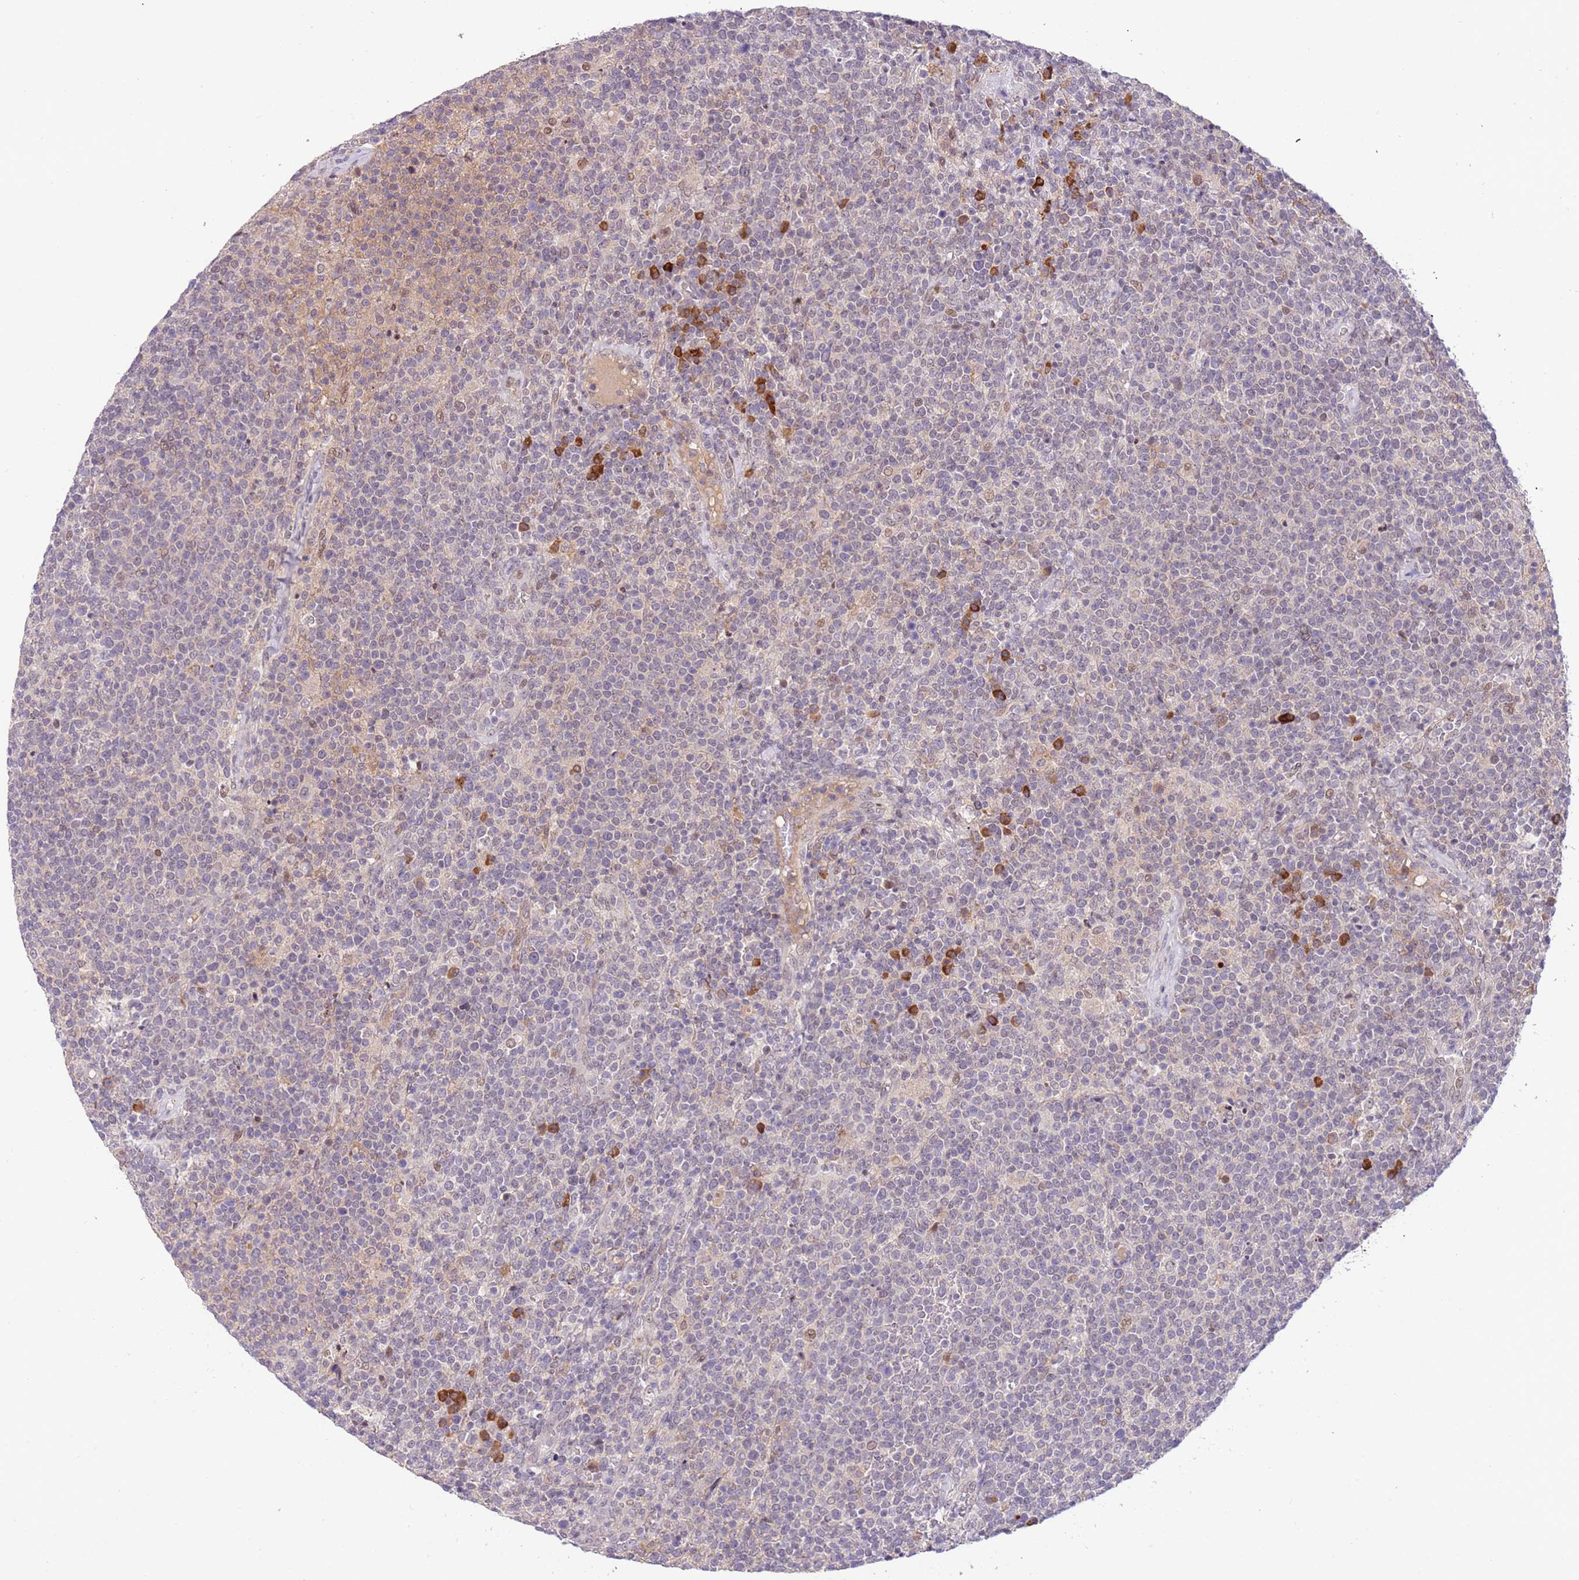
{"staining": {"intensity": "strong", "quantity": "<25%", "location": "cytoplasmic/membranous"}, "tissue": "lymphoma", "cell_type": "Tumor cells", "image_type": "cancer", "snomed": [{"axis": "morphology", "description": "Malignant lymphoma, non-Hodgkin's type, High grade"}, {"axis": "topography", "description": "Lymph node"}], "caption": "The histopathology image exhibits staining of lymphoma, revealing strong cytoplasmic/membranous protein expression (brown color) within tumor cells.", "gene": "MAGEF1", "patient": {"sex": "male", "age": 61}}